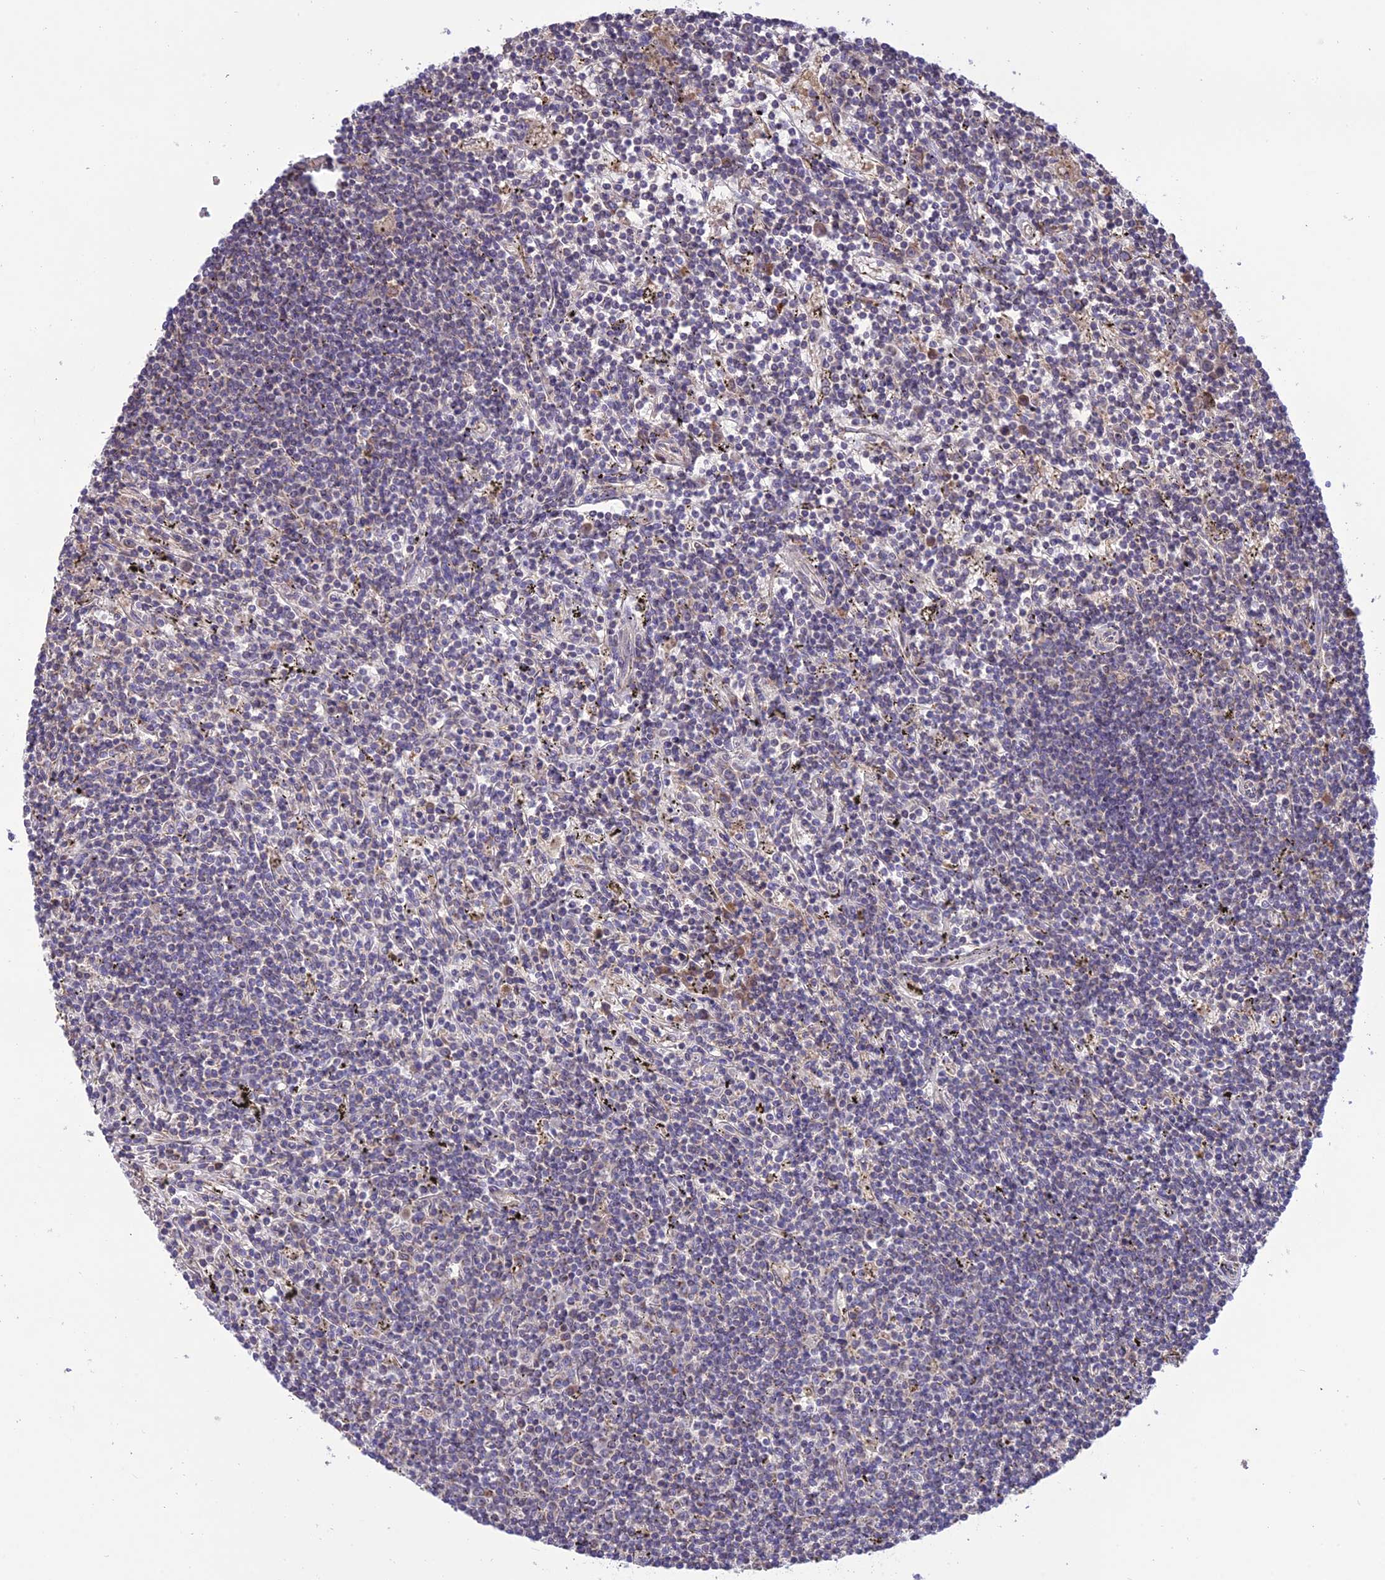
{"staining": {"intensity": "negative", "quantity": "none", "location": "none"}, "tissue": "lymphoma", "cell_type": "Tumor cells", "image_type": "cancer", "snomed": [{"axis": "morphology", "description": "Malignant lymphoma, non-Hodgkin's type, Low grade"}, {"axis": "topography", "description": "Spleen"}], "caption": "DAB immunohistochemical staining of lymphoma exhibits no significant positivity in tumor cells. (DAB (3,3'-diaminobenzidine) IHC visualized using brightfield microscopy, high magnification).", "gene": "NDUFAF1", "patient": {"sex": "male", "age": 76}}